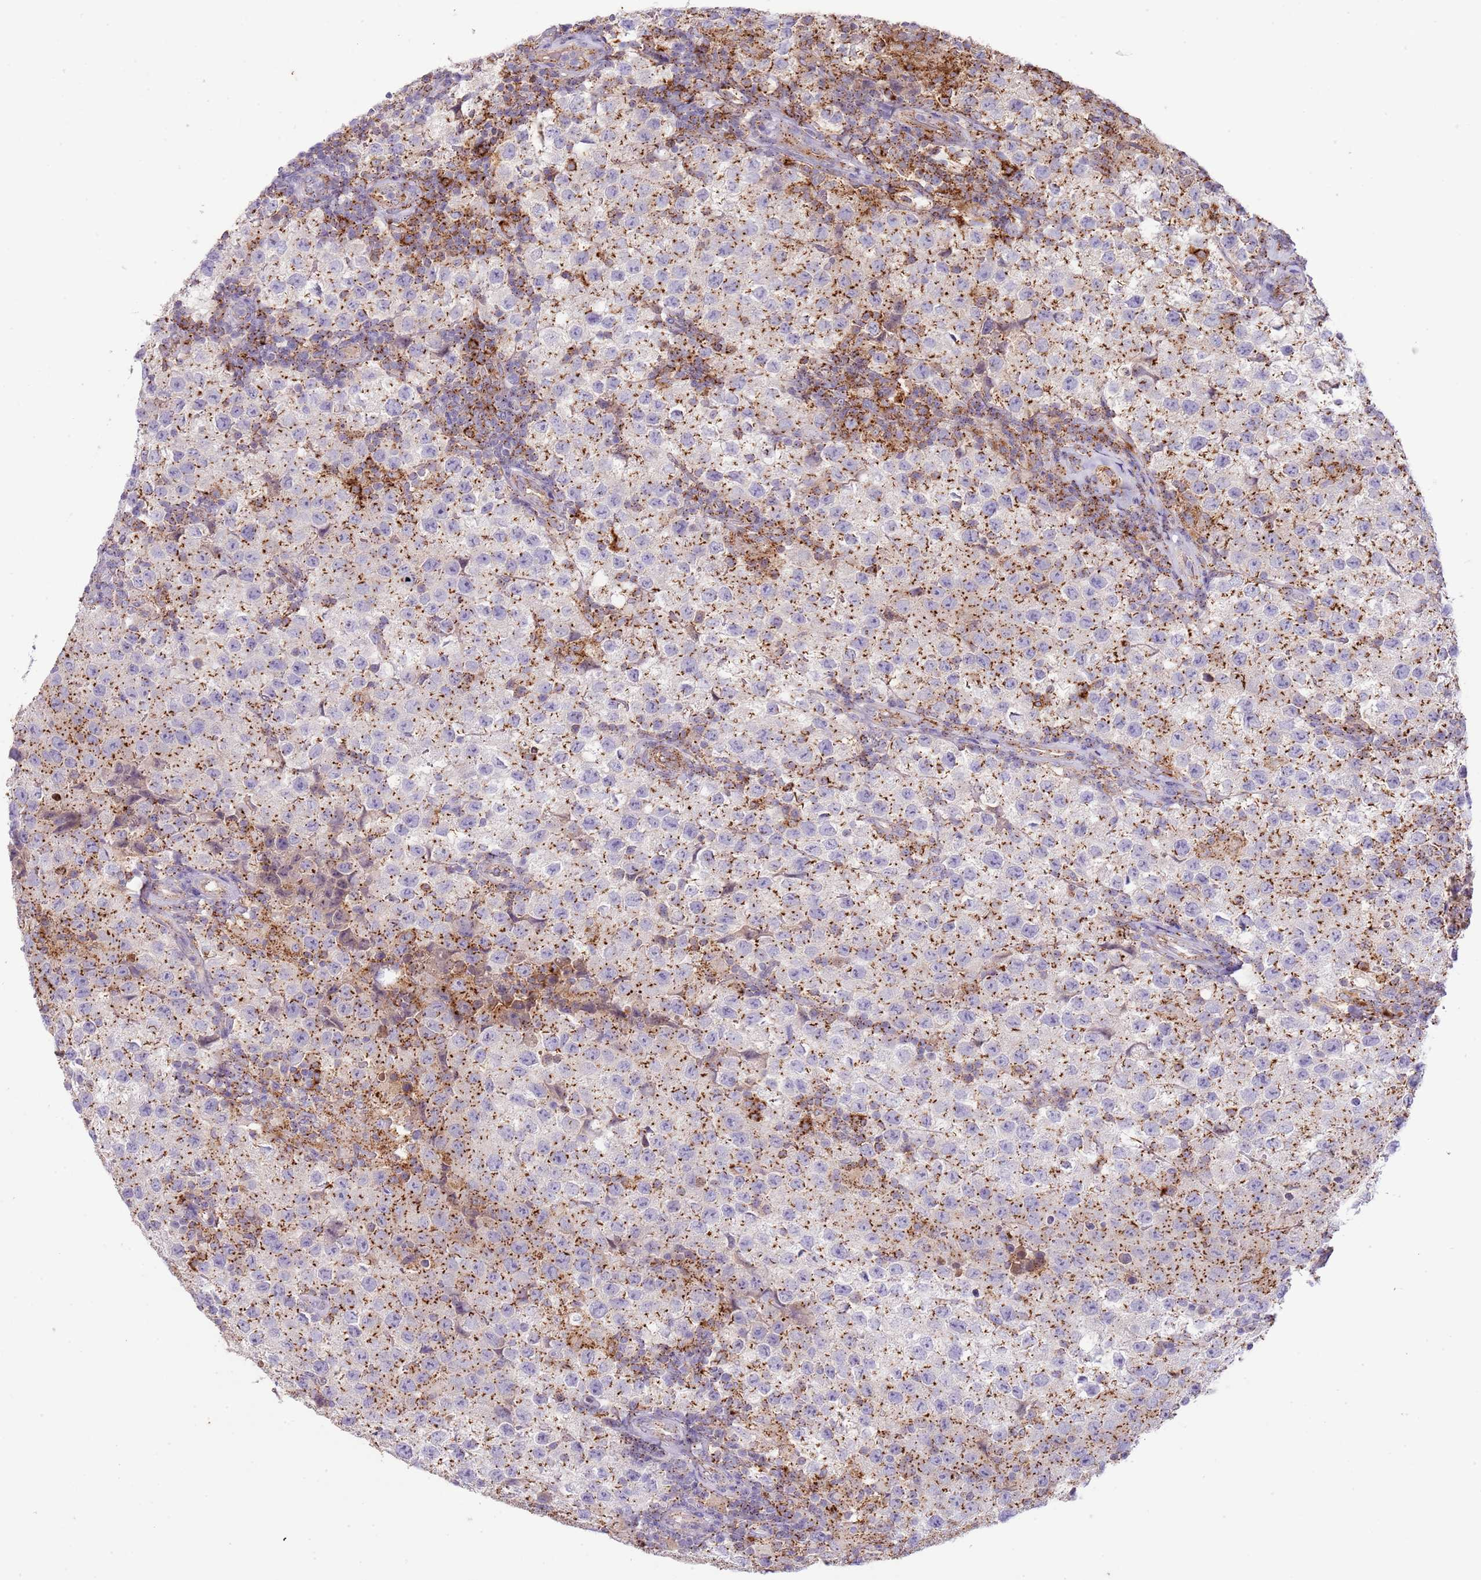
{"staining": {"intensity": "moderate", "quantity": ">75%", "location": "cytoplasmic/membranous"}, "tissue": "testis cancer", "cell_type": "Tumor cells", "image_type": "cancer", "snomed": [{"axis": "morphology", "description": "Seminoma, NOS"}, {"axis": "morphology", "description": "Carcinoma, Embryonal, NOS"}, {"axis": "topography", "description": "Testis"}], "caption": "Protein expression analysis of testis cancer demonstrates moderate cytoplasmic/membranous staining in approximately >75% of tumor cells.", "gene": "ABHD17A", "patient": {"sex": "male", "age": 41}}